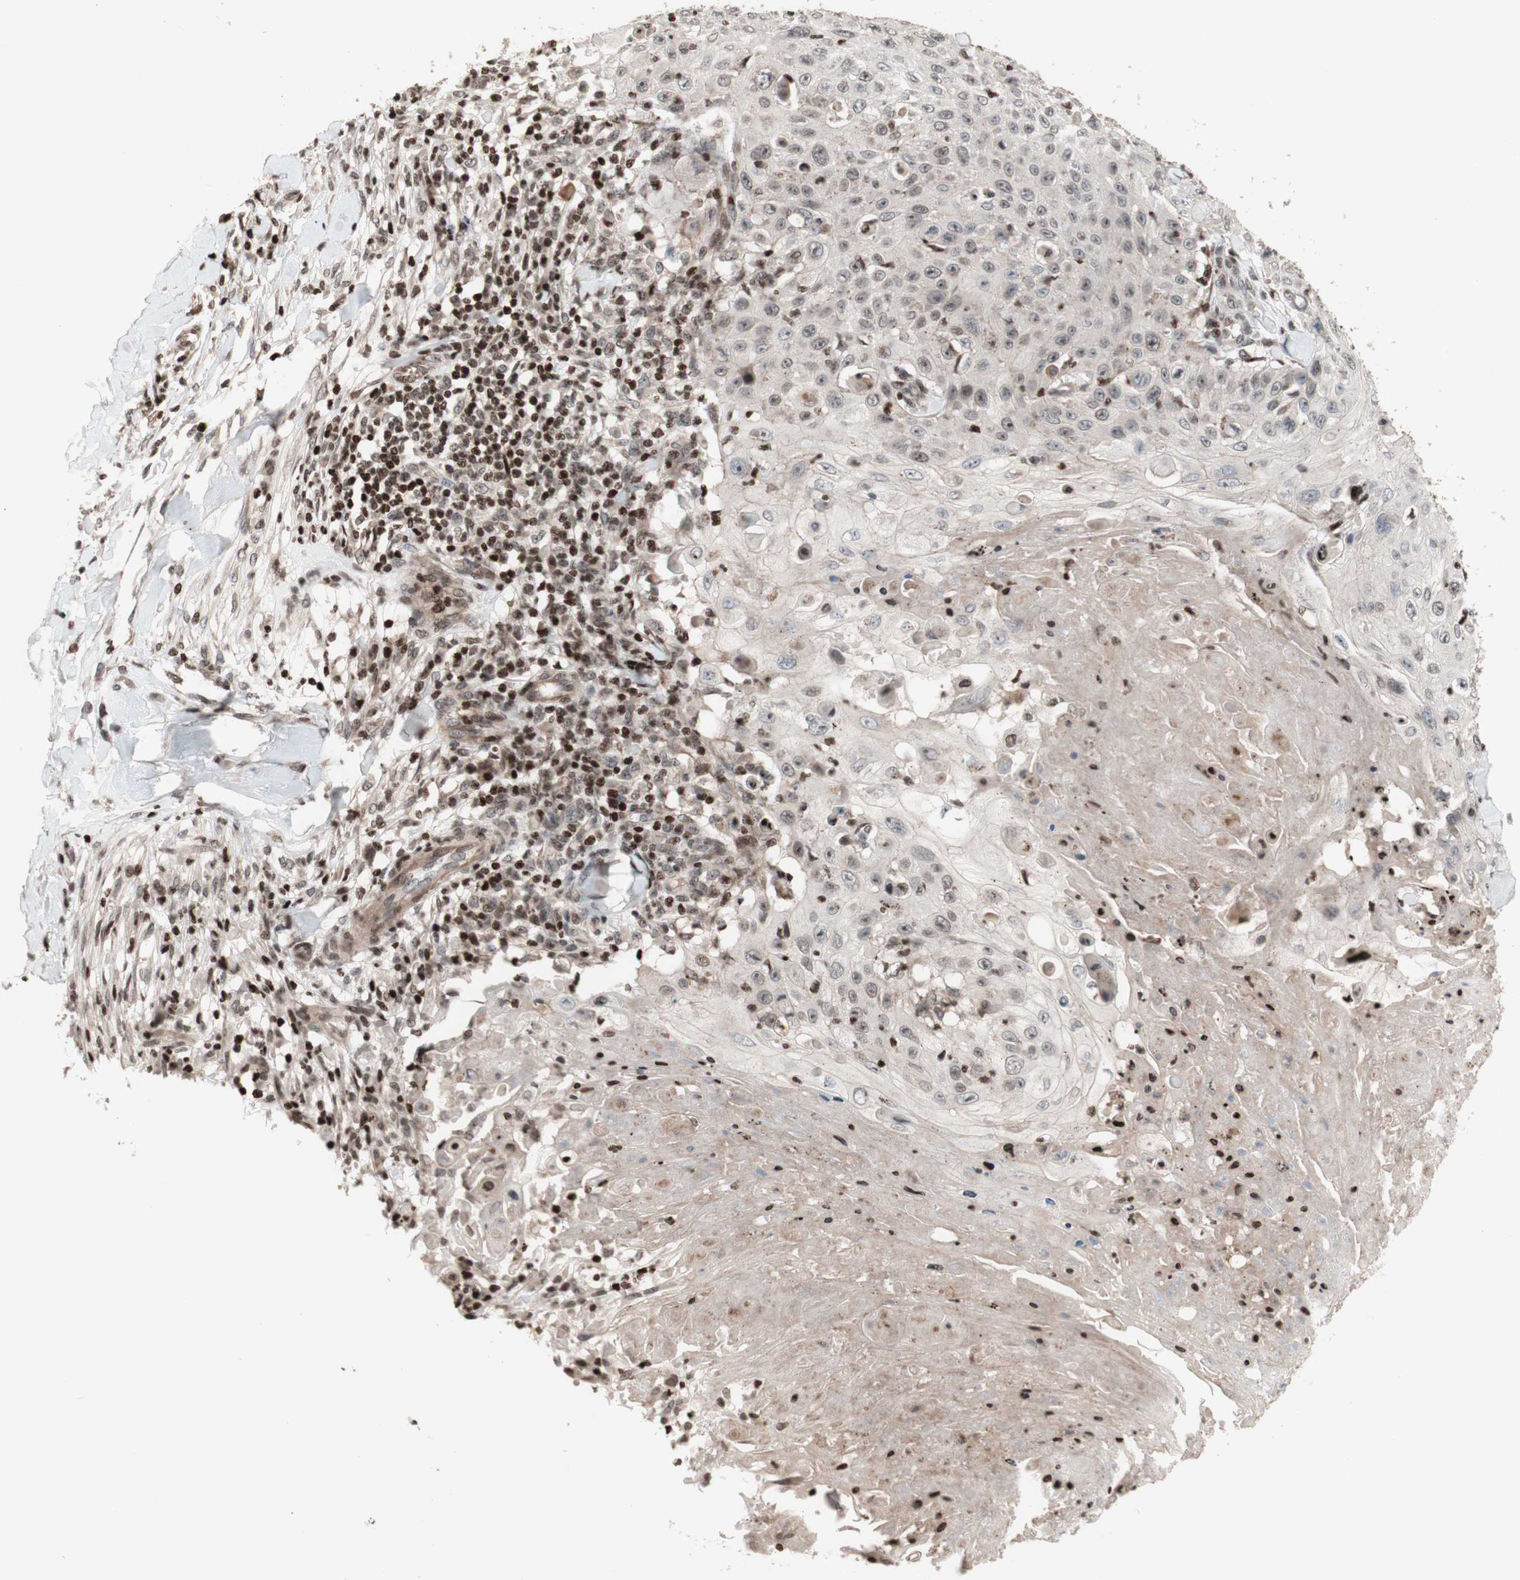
{"staining": {"intensity": "negative", "quantity": "none", "location": "none"}, "tissue": "skin cancer", "cell_type": "Tumor cells", "image_type": "cancer", "snomed": [{"axis": "morphology", "description": "Squamous cell carcinoma, NOS"}, {"axis": "topography", "description": "Skin"}], "caption": "An immunohistochemistry micrograph of skin cancer is shown. There is no staining in tumor cells of skin cancer. (Stains: DAB (3,3'-diaminobenzidine) immunohistochemistry (IHC) with hematoxylin counter stain, Microscopy: brightfield microscopy at high magnification).", "gene": "POLA1", "patient": {"sex": "male", "age": 86}}